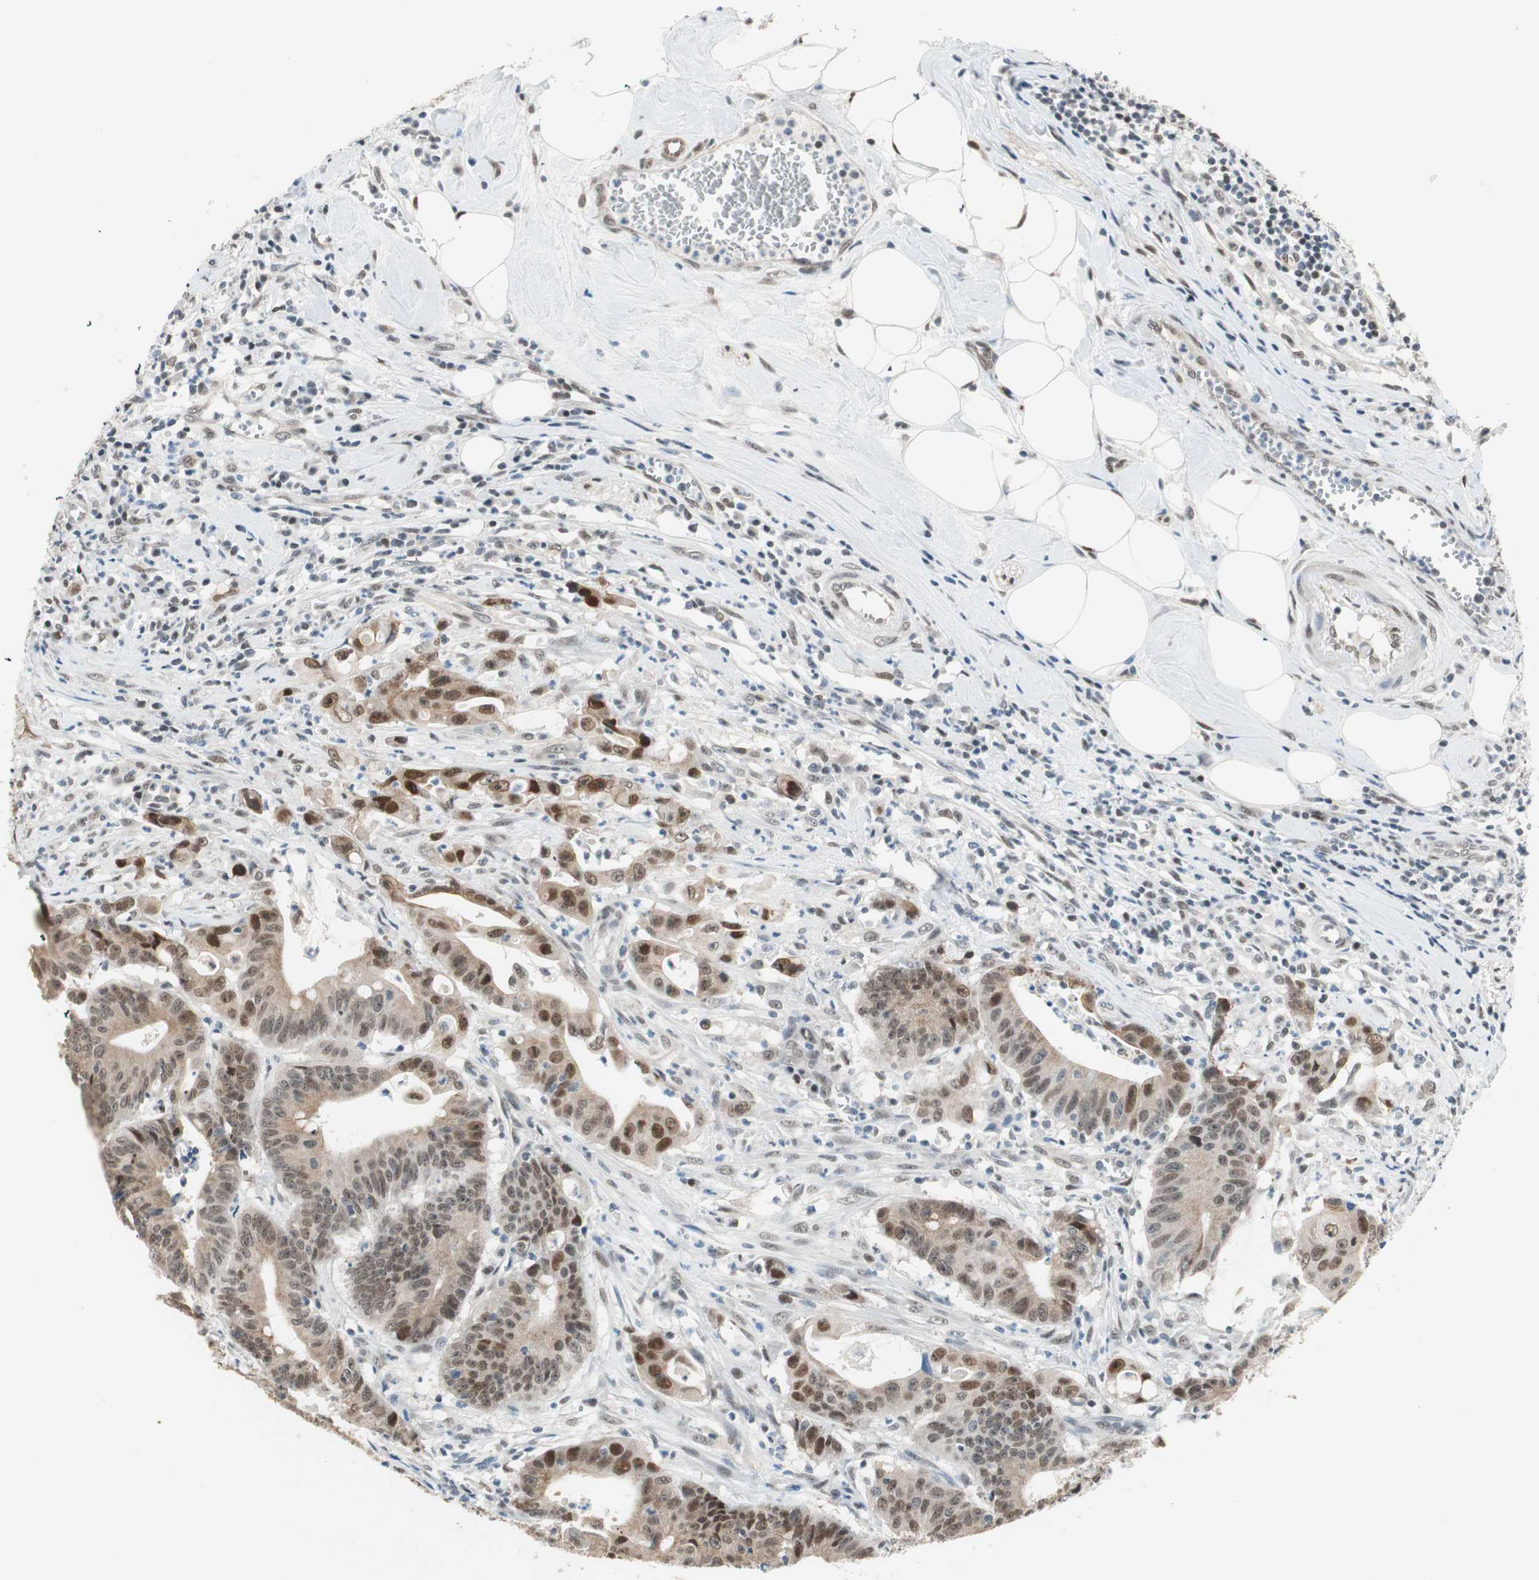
{"staining": {"intensity": "moderate", "quantity": ">75%", "location": "cytoplasmic/membranous,nuclear"}, "tissue": "colorectal cancer", "cell_type": "Tumor cells", "image_type": "cancer", "snomed": [{"axis": "morphology", "description": "Adenocarcinoma, NOS"}, {"axis": "topography", "description": "Colon"}], "caption": "Human colorectal cancer stained for a protein (brown) reveals moderate cytoplasmic/membranous and nuclear positive staining in approximately >75% of tumor cells.", "gene": "ZBTB17", "patient": {"sex": "male", "age": 45}}